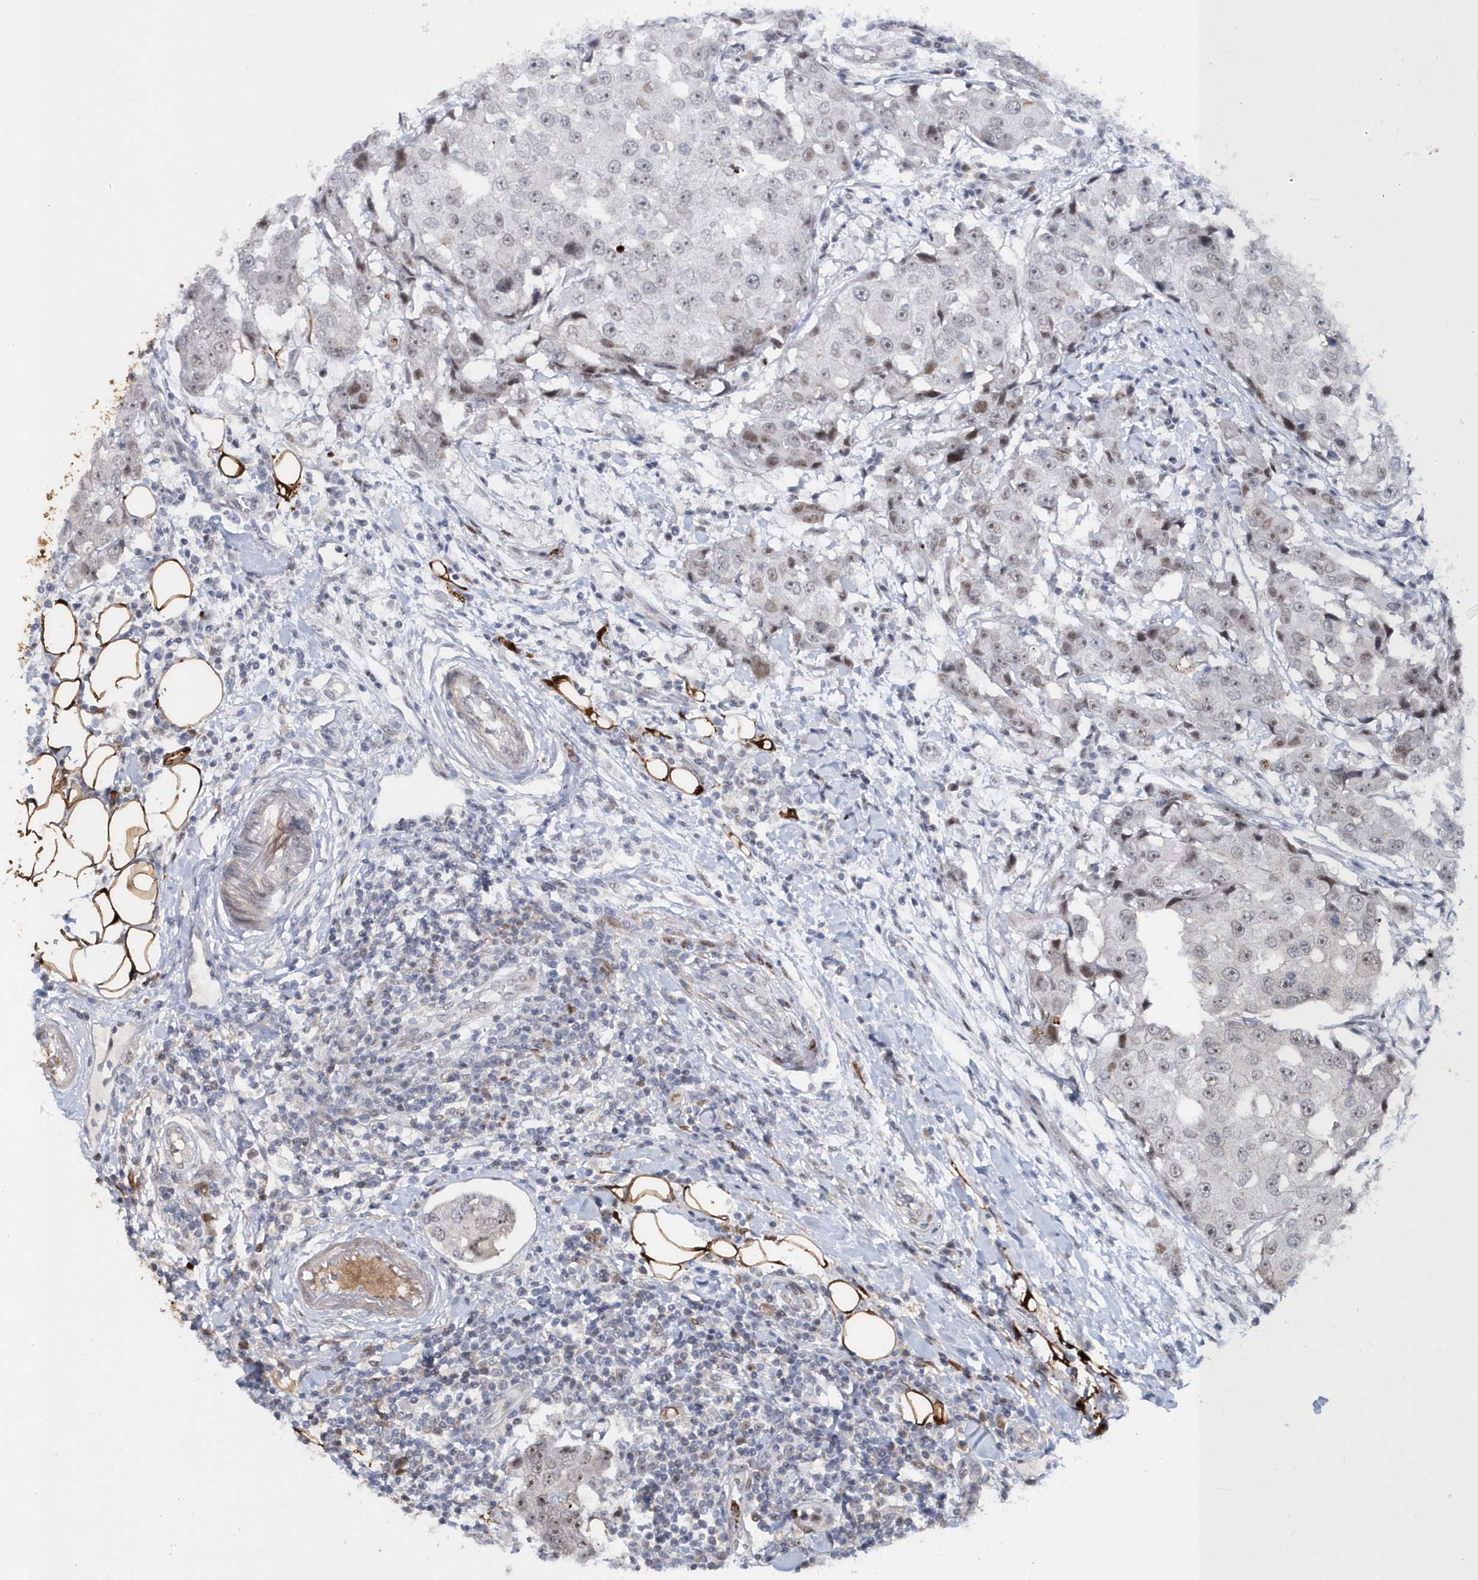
{"staining": {"intensity": "negative", "quantity": "none", "location": "none"}, "tissue": "breast cancer", "cell_type": "Tumor cells", "image_type": "cancer", "snomed": [{"axis": "morphology", "description": "Duct carcinoma"}, {"axis": "topography", "description": "Breast"}], "caption": "This micrograph is of intraductal carcinoma (breast) stained with immunohistochemistry (IHC) to label a protein in brown with the nuclei are counter-stained blue. There is no staining in tumor cells.", "gene": "ASCL4", "patient": {"sex": "female", "age": 27}}